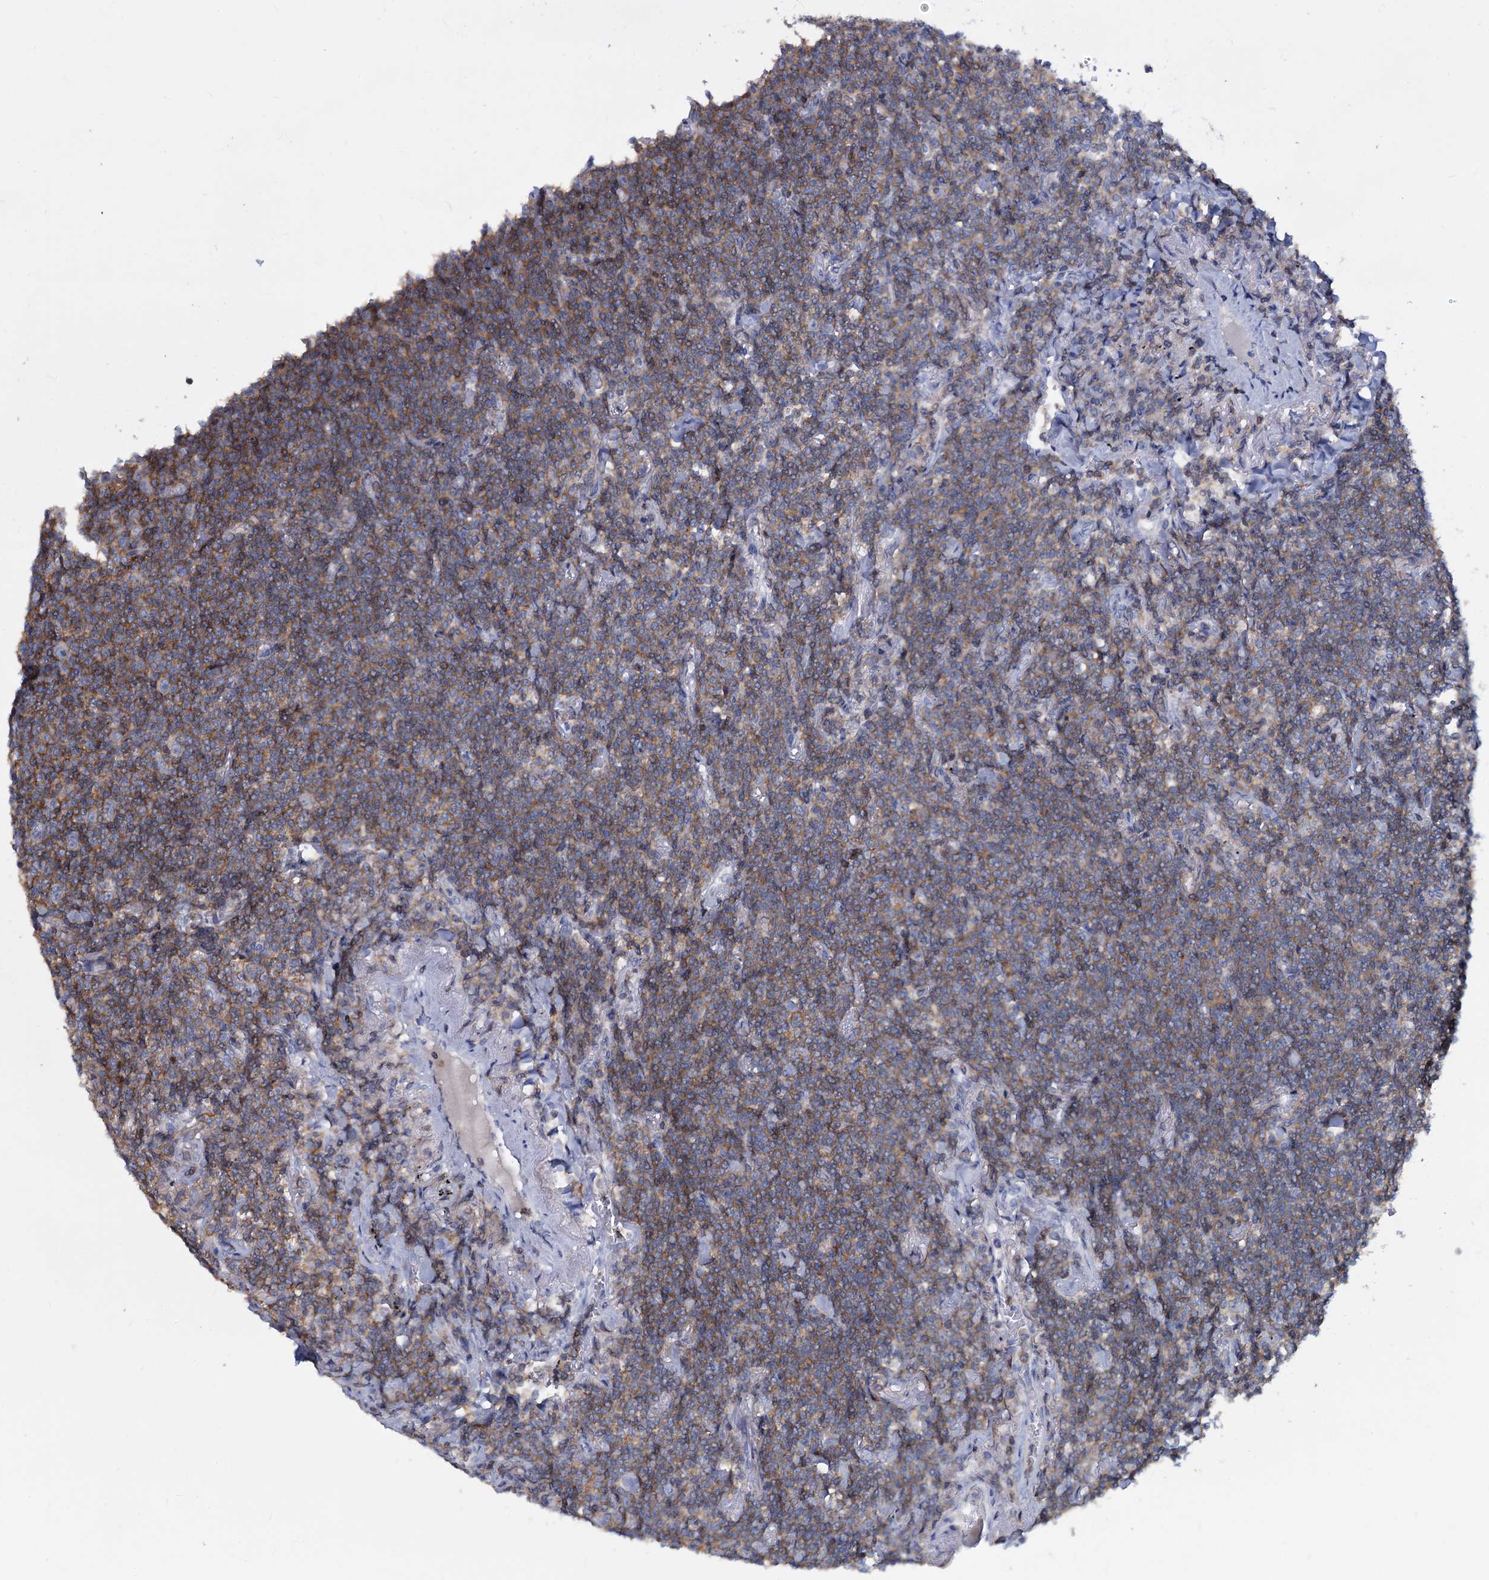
{"staining": {"intensity": "moderate", "quantity": ">75%", "location": "cytoplasmic/membranous"}, "tissue": "lymphoma", "cell_type": "Tumor cells", "image_type": "cancer", "snomed": [{"axis": "morphology", "description": "Malignant lymphoma, non-Hodgkin's type, Low grade"}, {"axis": "topography", "description": "Lung"}], "caption": "A high-resolution photomicrograph shows immunohistochemistry (IHC) staining of lymphoma, which shows moderate cytoplasmic/membranous positivity in about >75% of tumor cells.", "gene": "LRCH4", "patient": {"sex": "female", "age": 71}}